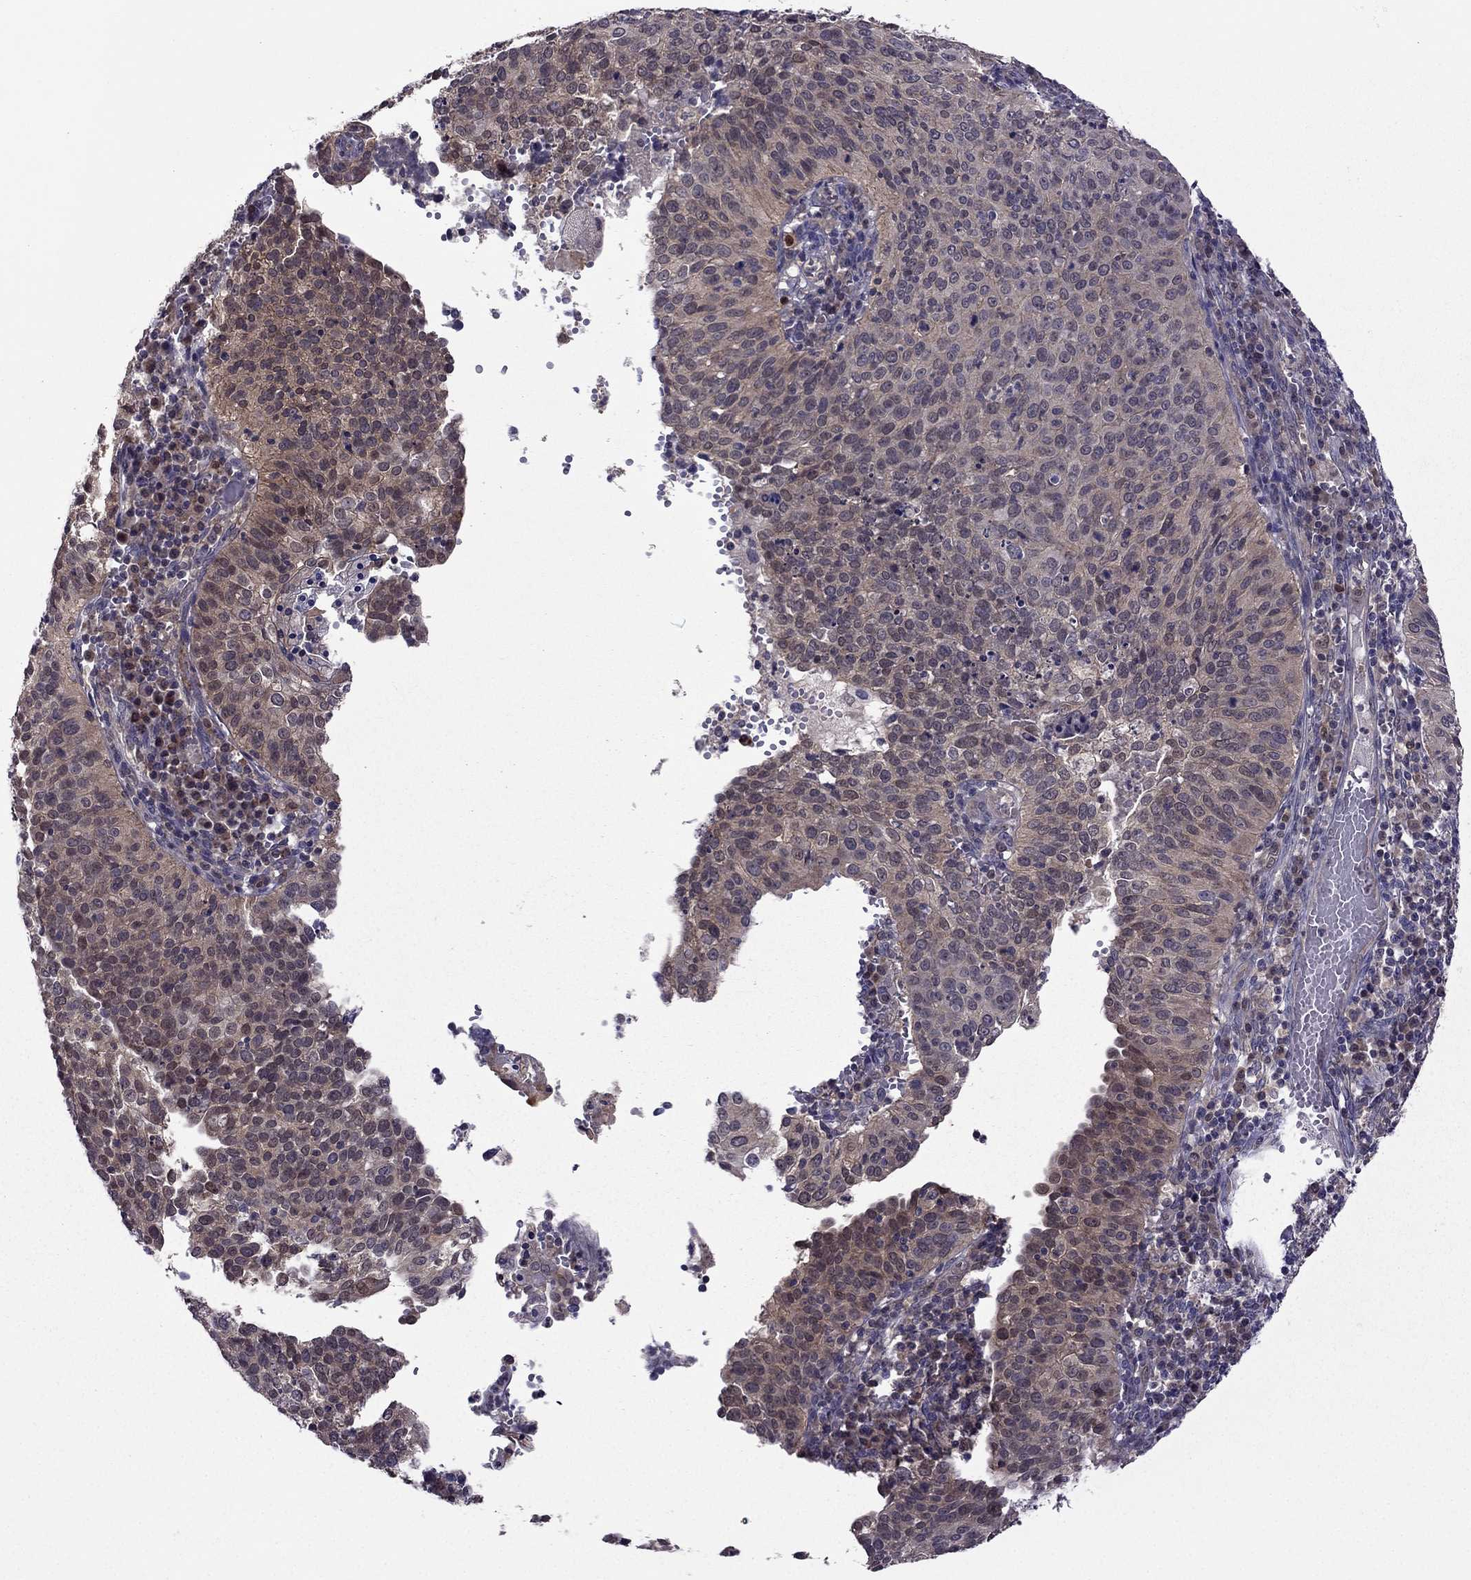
{"staining": {"intensity": "weak", "quantity": ">75%", "location": "cytoplasmic/membranous"}, "tissue": "cervical cancer", "cell_type": "Tumor cells", "image_type": "cancer", "snomed": [{"axis": "morphology", "description": "Squamous cell carcinoma, NOS"}, {"axis": "topography", "description": "Cervix"}], "caption": "Cervical squamous cell carcinoma was stained to show a protein in brown. There is low levels of weak cytoplasmic/membranous staining in approximately >75% of tumor cells. (DAB = brown stain, brightfield microscopy at high magnification).", "gene": "CDK5", "patient": {"sex": "female", "age": 39}}